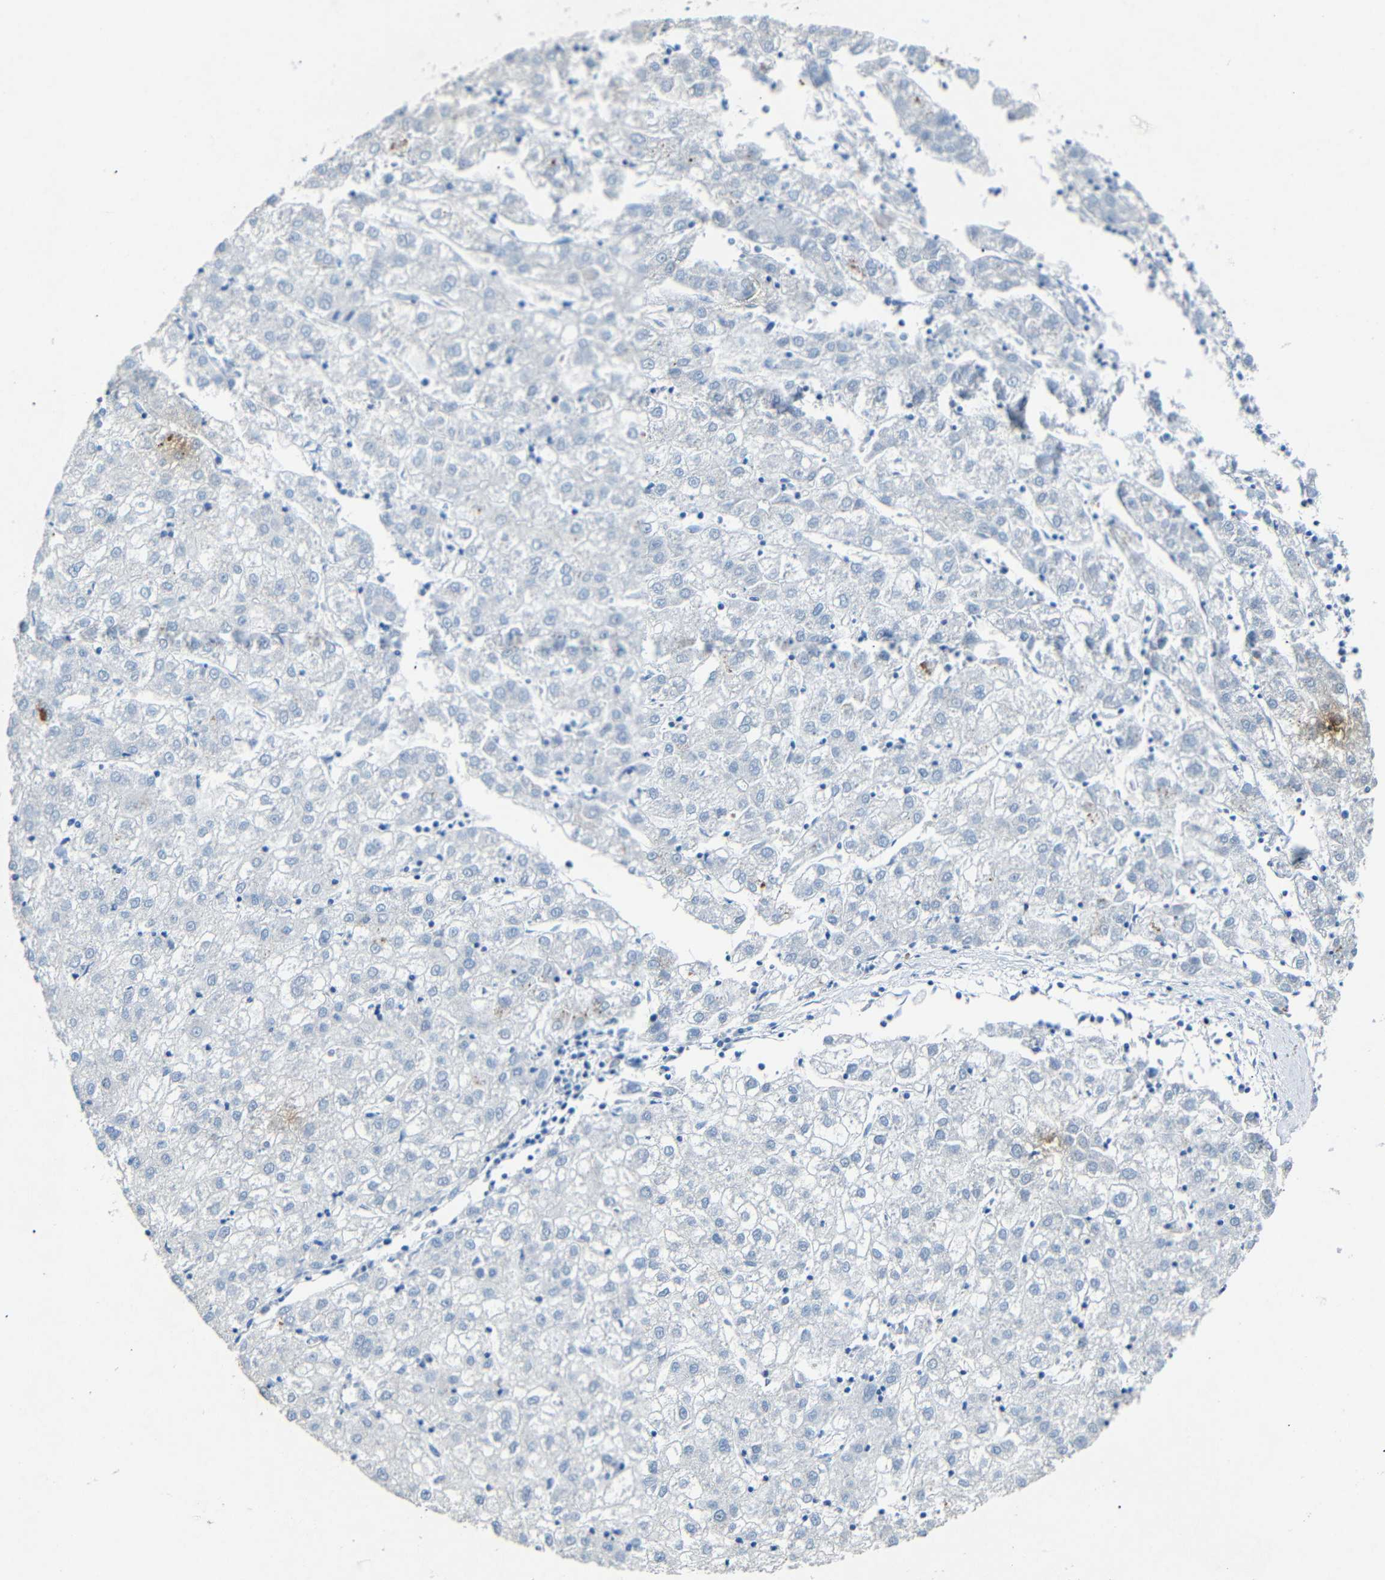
{"staining": {"intensity": "negative", "quantity": "none", "location": "none"}, "tissue": "liver cancer", "cell_type": "Tumor cells", "image_type": "cancer", "snomed": [{"axis": "morphology", "description": "Carcinoma, Hepatocellular, NOS"}, {"axis": "topography", "description": "Liver"}], "caption": "High power microscopy histopathology image of an immunohistochemistry histopathology image of liver cancer (hepatocellular carcinoma), revealing no significant positivity in tumor cells.", "gene": "INCENP", "patient": {"sex": "male", "age": 72}}